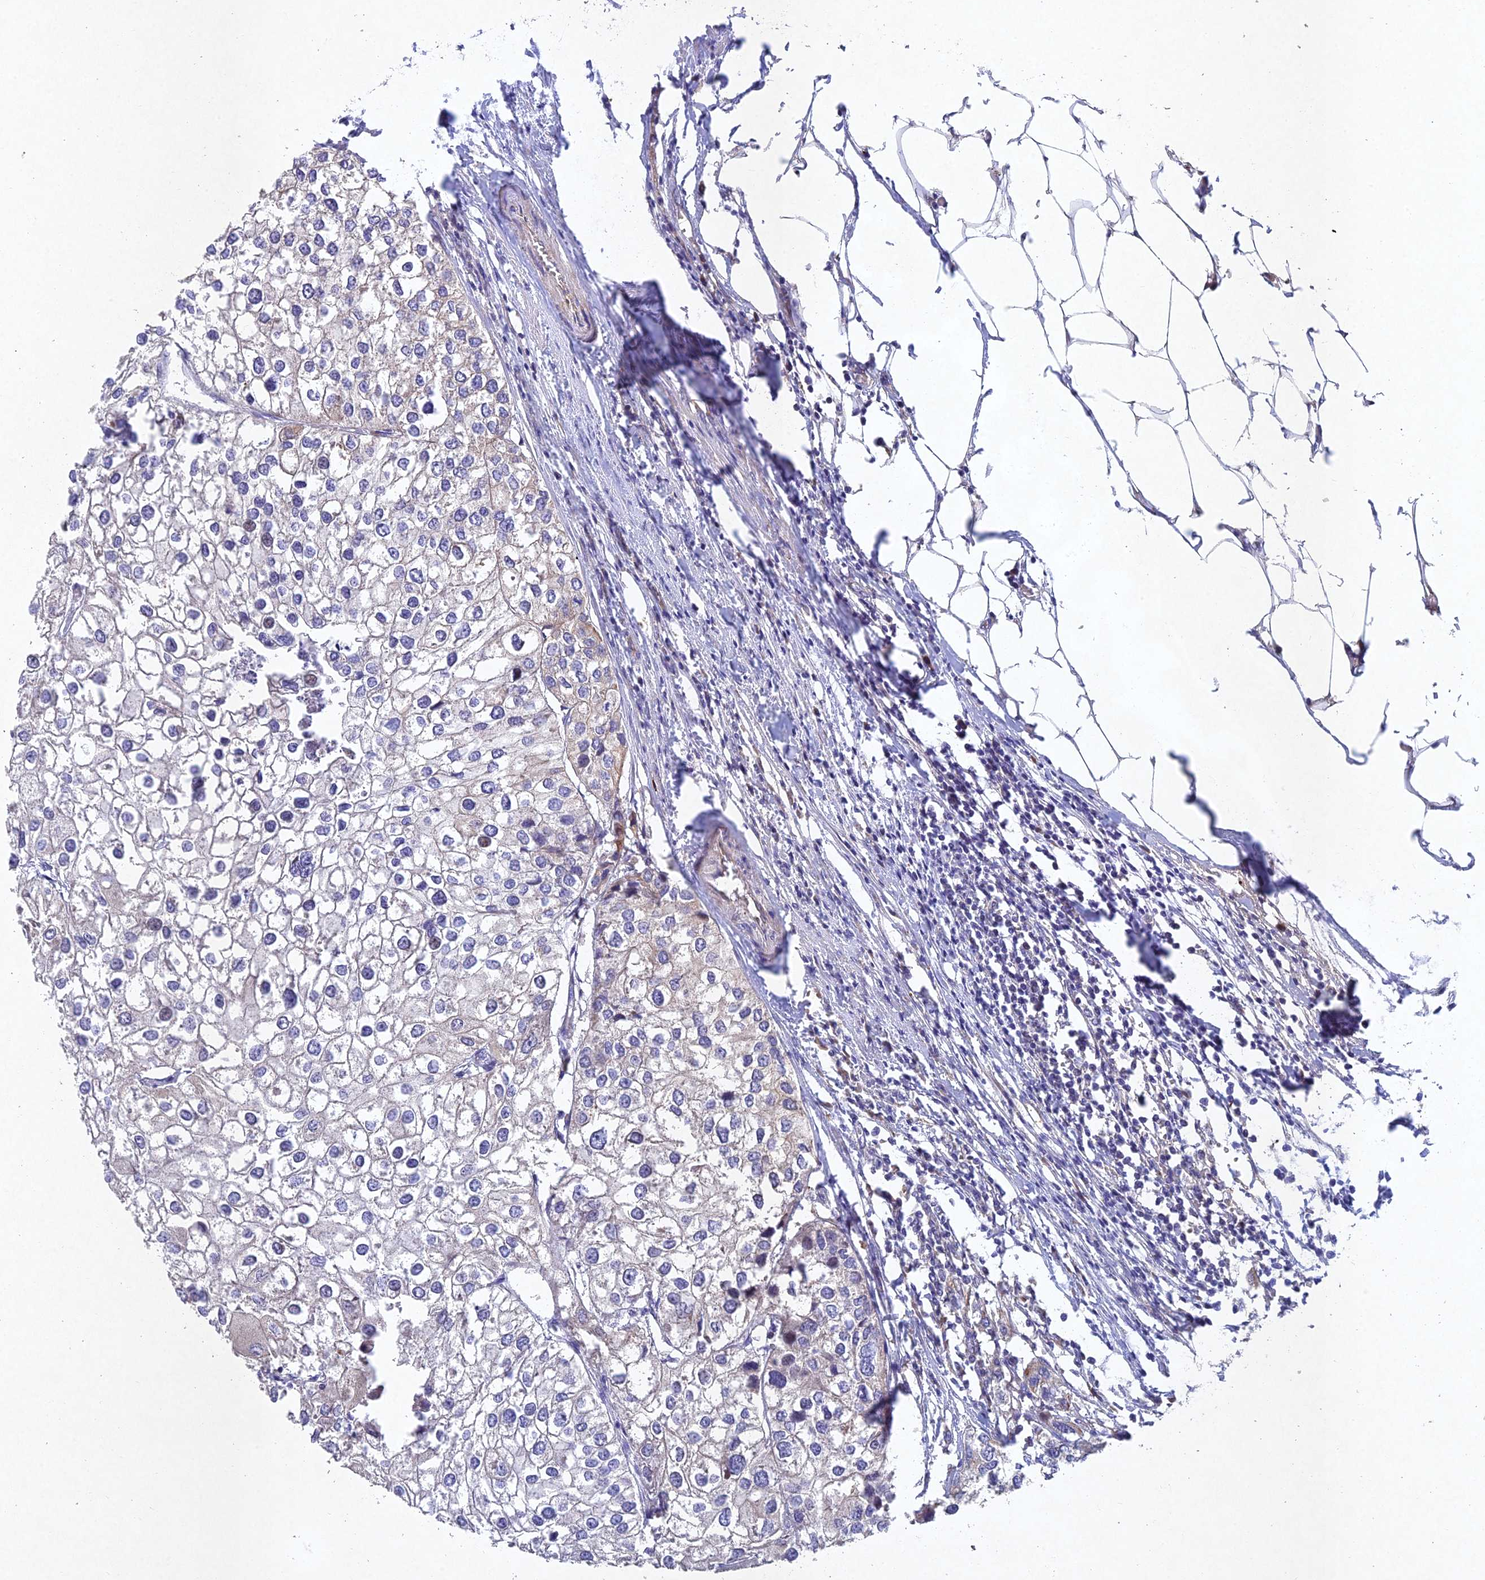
{"staining": {"intensity": "negative", "quantity": "none", "location": "none"}, "tissue": "urothelial cancer", "cell_type": "Tumor cells", "image_type": "cancer", "snomed": [{"axis": "morphology", "description": "Urothelial carcinoma, High grade"}, {"axis": "topography", "description": "Urinary bladder"}], "caption": "IHC image of high-grade urothelial carcinoma stained for a protein (brown), which displays no expression in tumor cells.", "gene": "NSMCE1", "patient": {"sex": "male", "age": 64}}